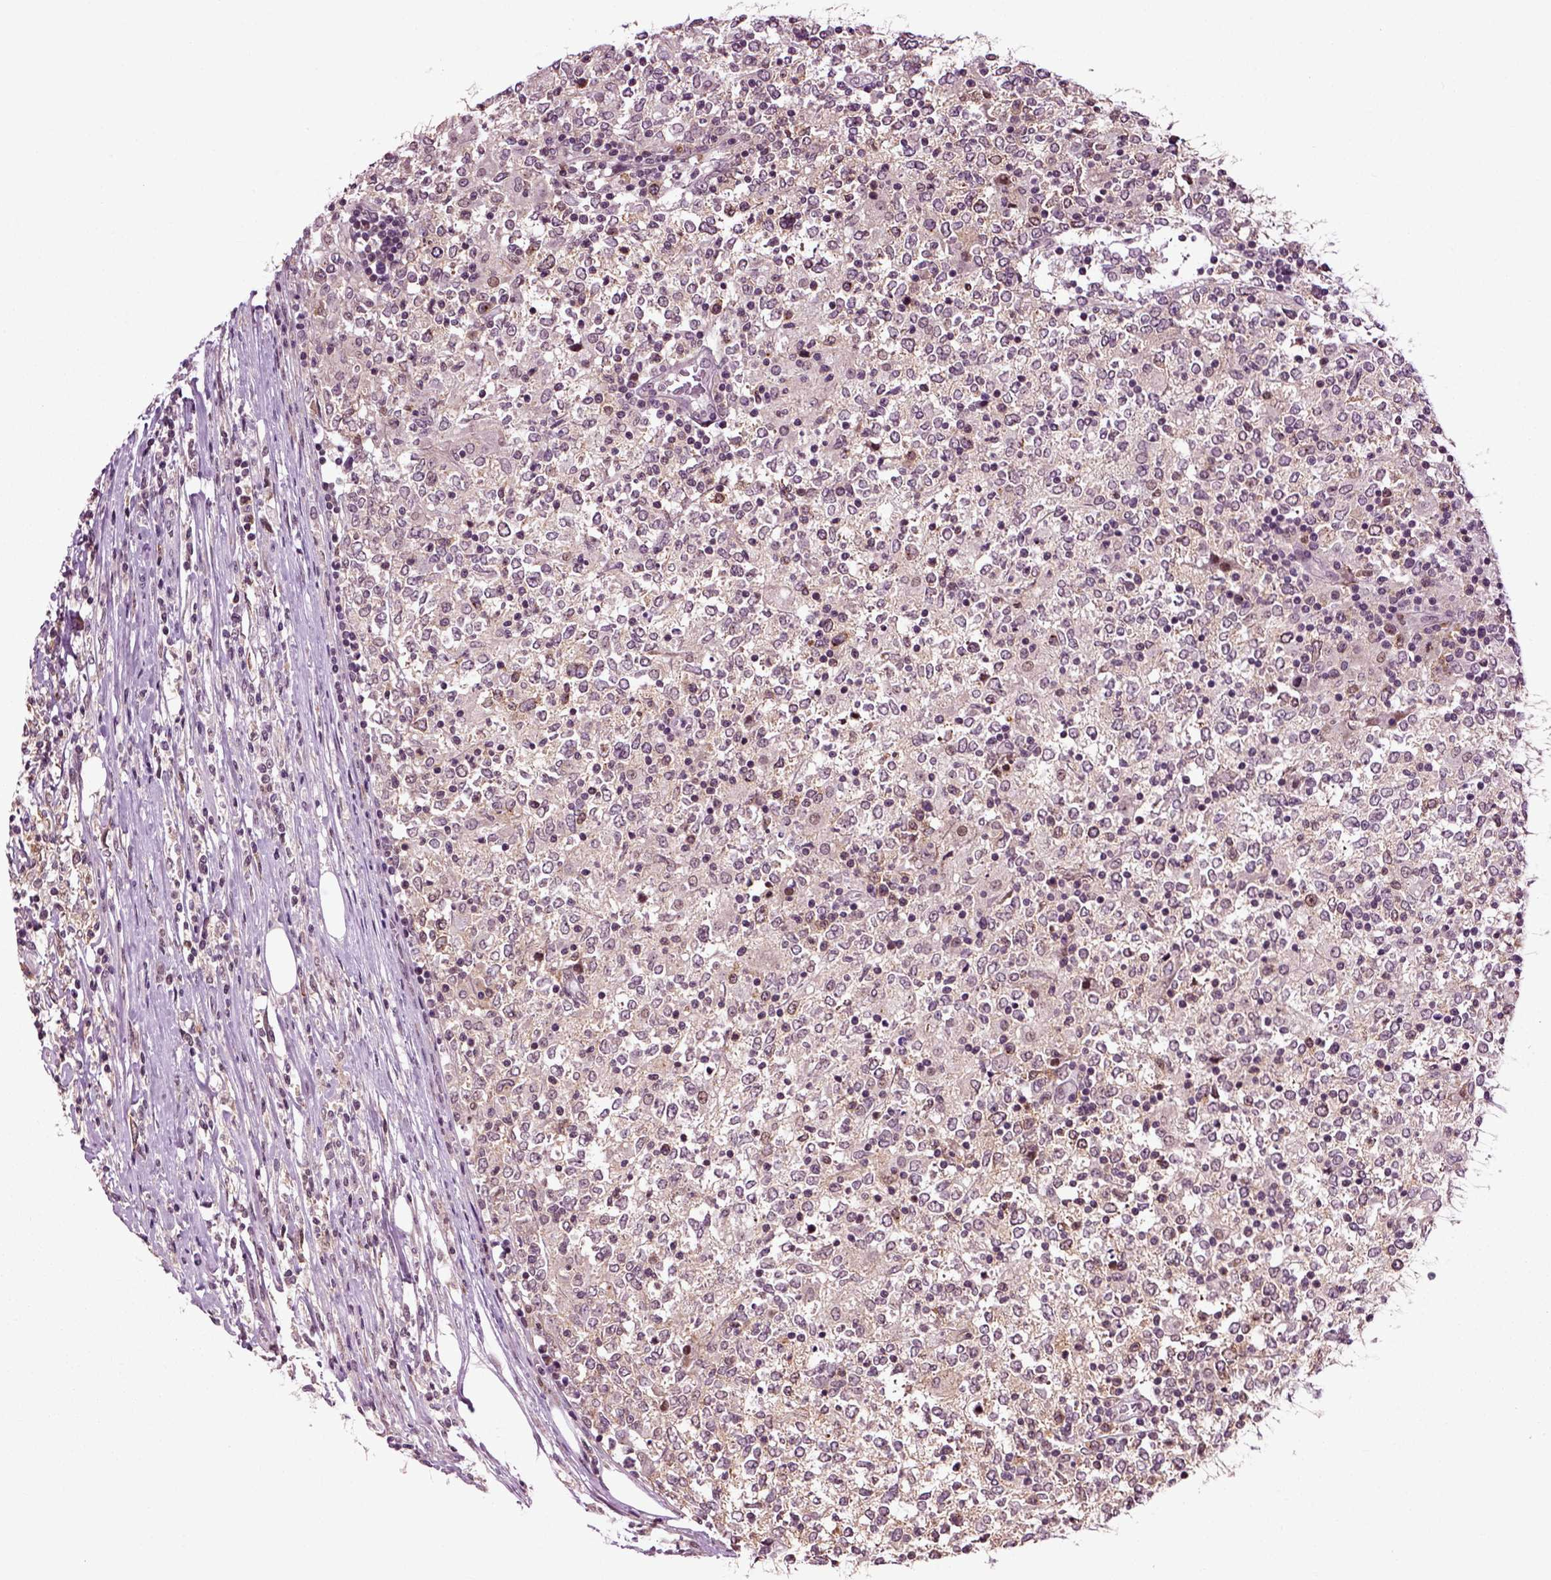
{"staining": {"intensity": "negative", "quantity": "none", "location": "none"}, "tissue": "lymphoma", "cell_type": "Tumor cells", "image_type": "cancer", "snomed": [{"axis": "morphology", "description": "Malignant lymphoma, non-Hodgkin's type, High grade"}, {"axis": "topography", "description": "Lymph node"}], "caption": "Micrograph shows no significant protein expression in tumor cells of lymphoma.", "gene": "KNSTRN", "patient": {"sex": "female", "age": 84}}